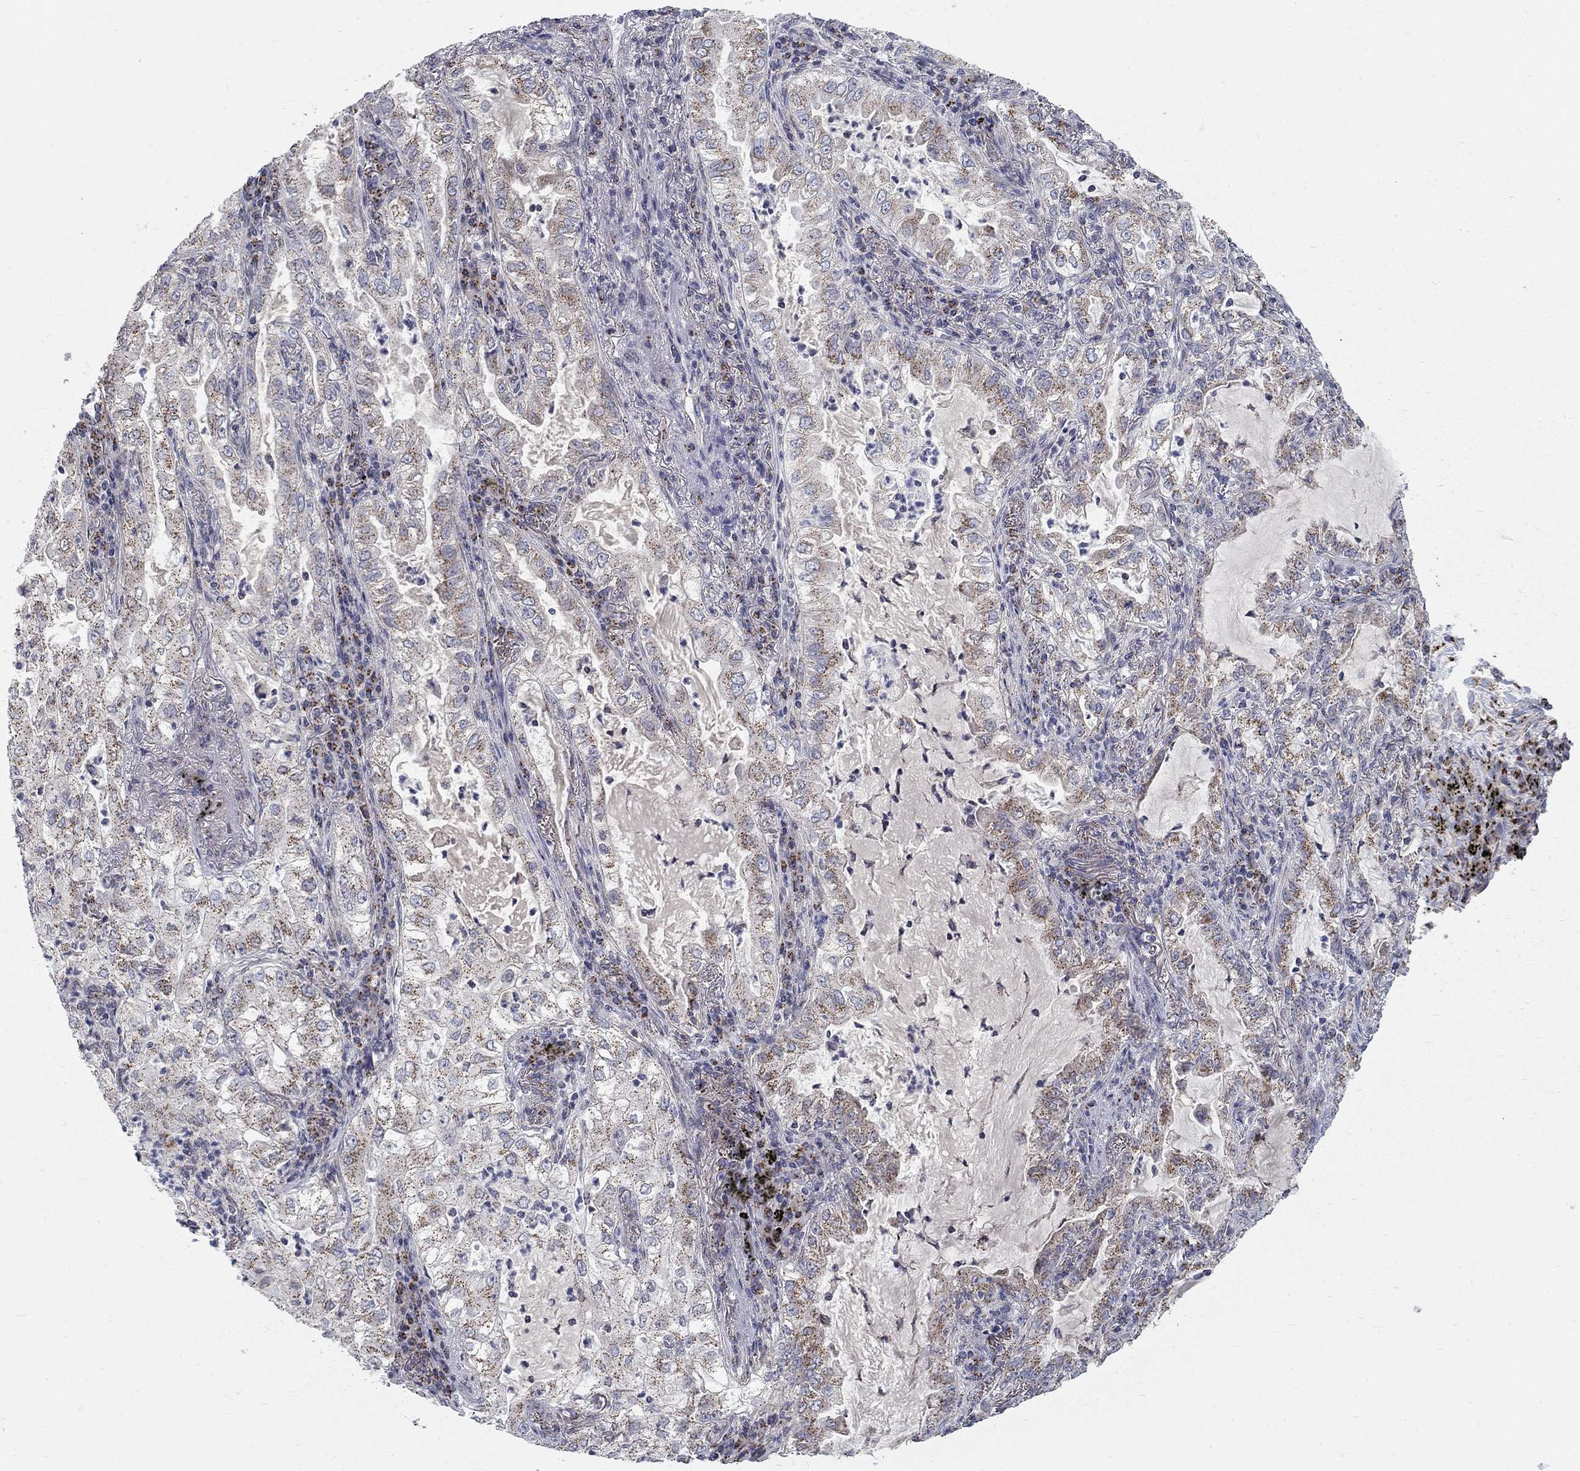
{"staining": {"intensity": "moderate", "quantity": "25%-75%", "location": "cytoplasmic/membranous"}, "tissue": "lung cancer", "cell_type": "Tumor cells", "image_type": "cancer", "snomed": [{"axis": "morphology", "description": "Adenocarcinoma, NOS"}, {"axis": "topography", "description": "Lung"}], "caption": "Moderate cytoplasmic/membranous protein positivity is present in approximately 25%-75% of tumor cells in lung cancer.", "gene": "PANK3", "patient": {"sex": "female", "age": 73}}